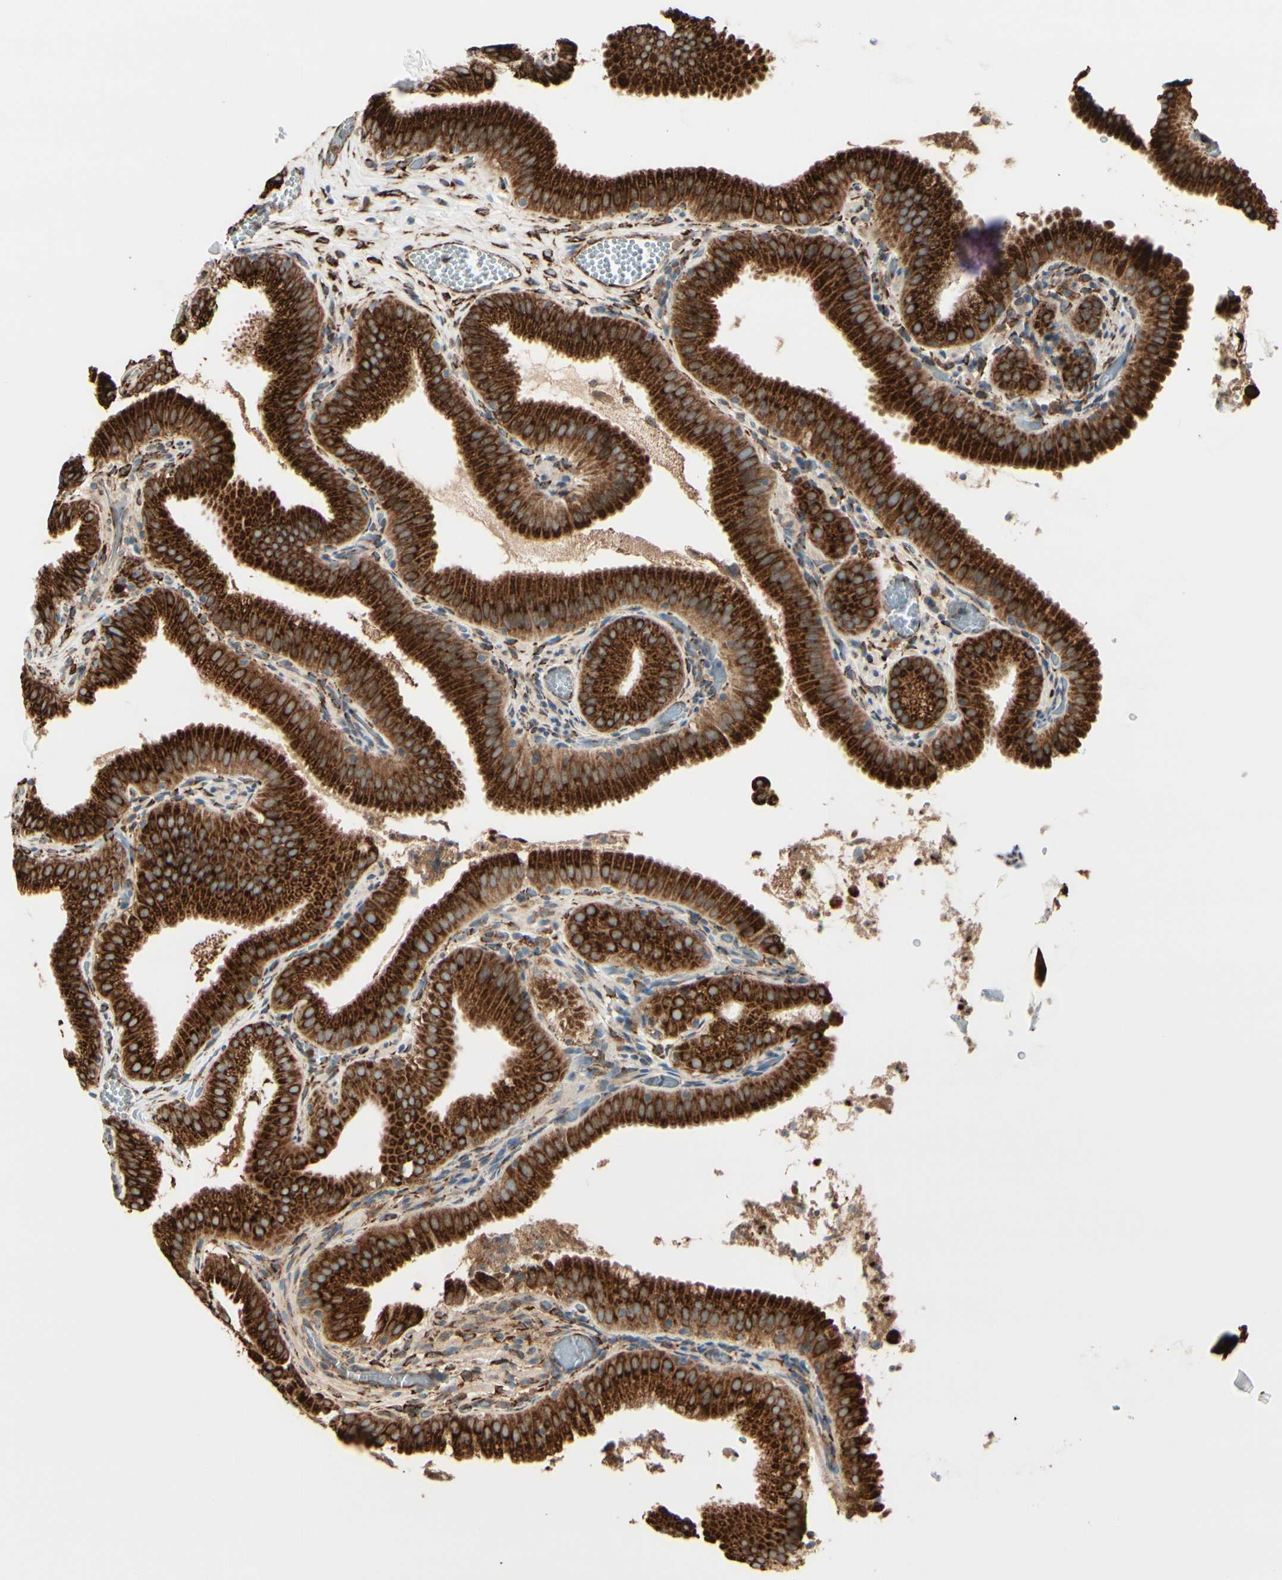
{"staining": {"intensity": "strong", "quantity": ">75%", "location": "cytoplasmic/membranous"}, "tissue": "gallbladder", "cell_type": "Glandular cells", "image_type": "normal", "snomed": [{"axis": "morphology", "description": "Normal tissue, NOS"}, {"axis": "topography", "description": "Gallbladder"}], "caption": "A photomicrograph showing strong cytoplasmic/membranous staining in approximately >75% of glandular cells in benign gallbladder, as visualized by brown immunohistochemical staining.", "gene": "RRBP1", "patient": {"sex": "male", "age": 54}}